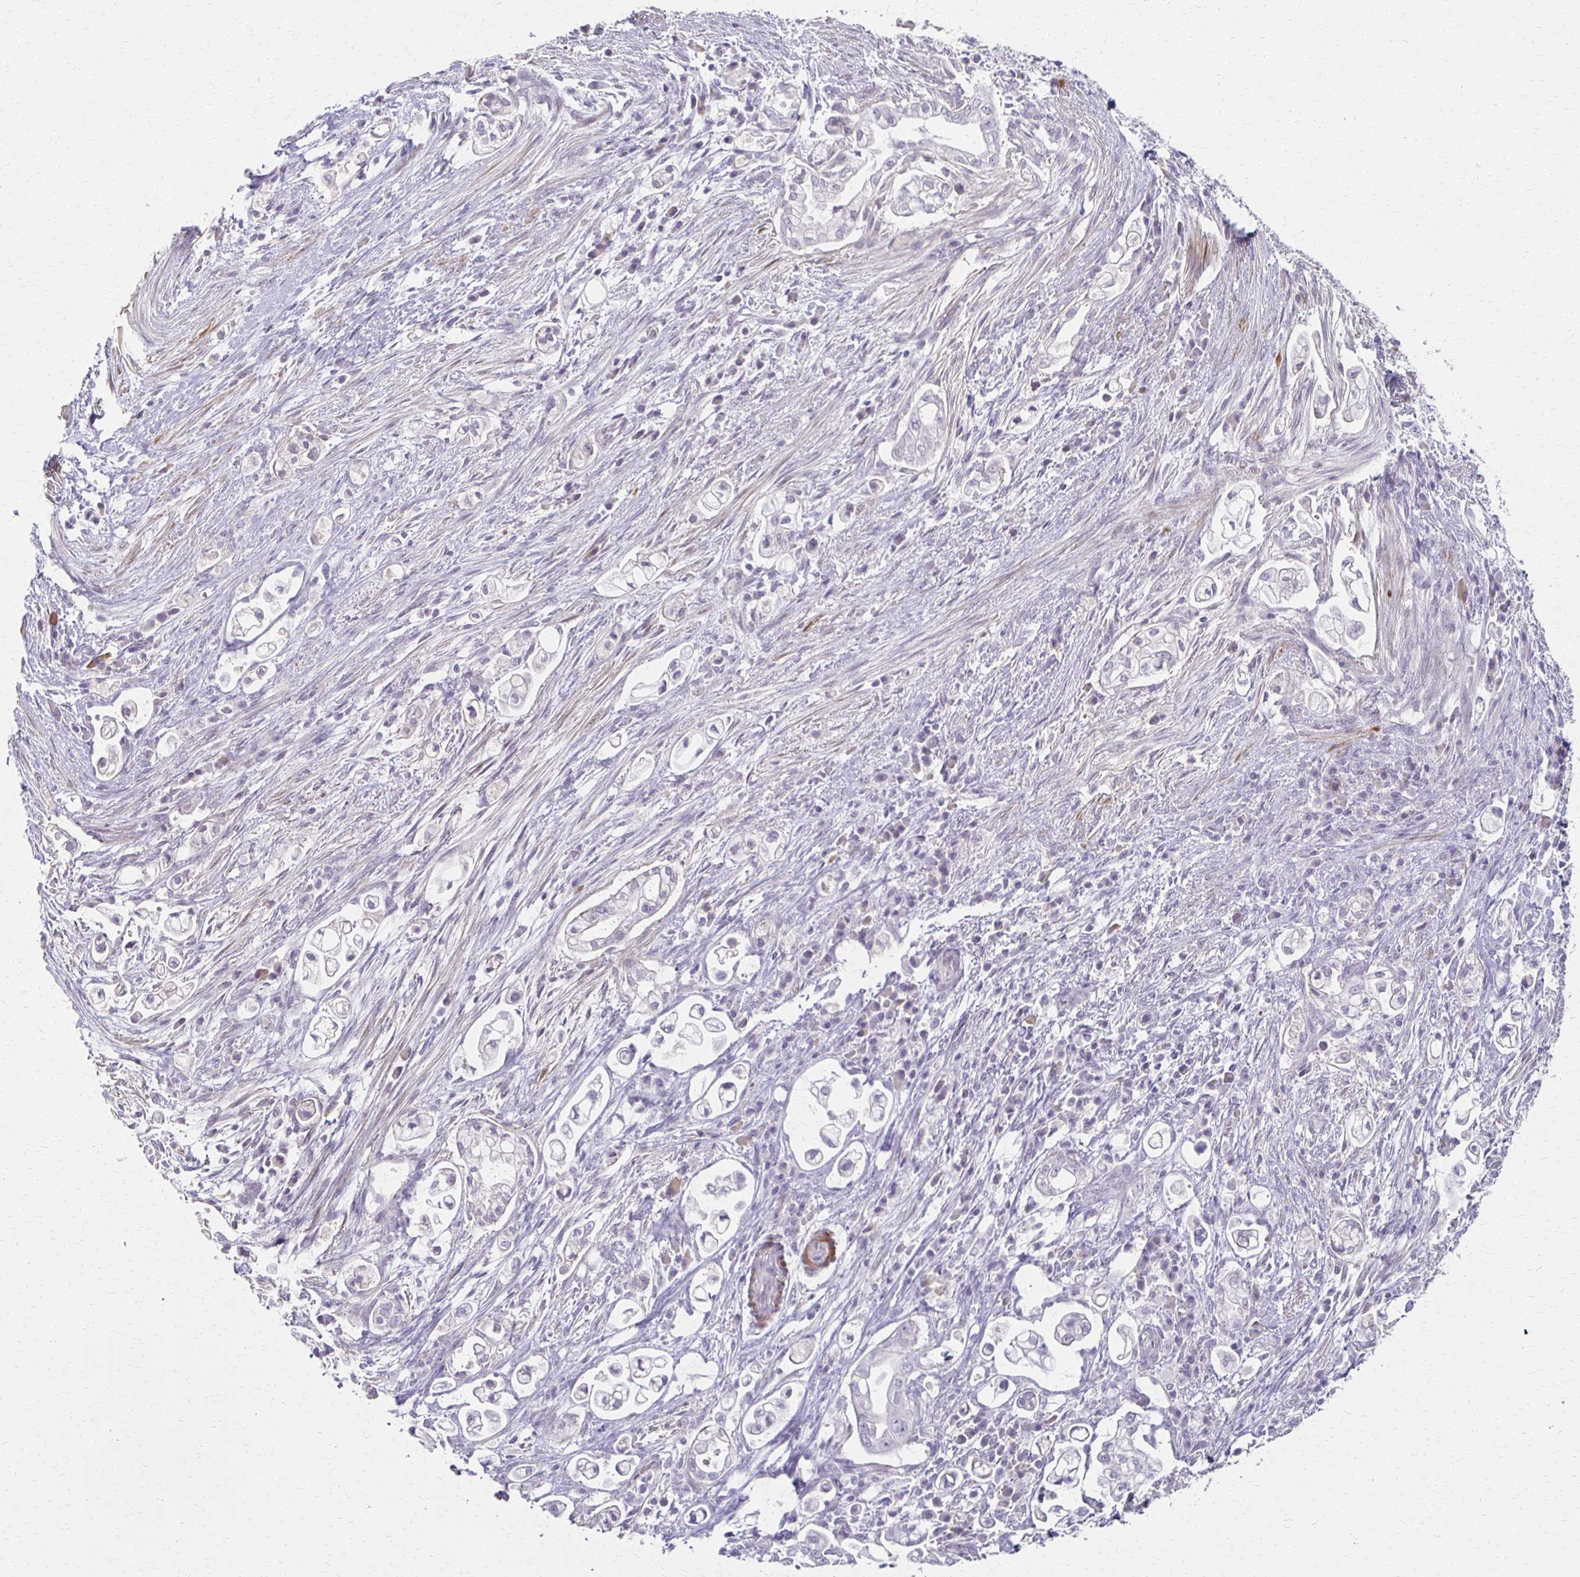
{"staining": {"intensity": "negative", "quantity": "none", "location": "none"}, "tissue": "pancreatic cancer", "cell_type": "Tumor cells", "image_type": "cancer", "snomed": [{"axis": "morphology", "description": "Adenocarcinoma, NOS"}, {"axis": "topography", "description": "Pancreas"}], "caption": "Tumor cells are negative for protein expression in human adenocarcinoma (pancreatic). (Stains: DAB (3,3'-diaminobenzidine) immunohistochemistry (IHC) with hematoxylin counter stain, Microscopy: brightfield microscopy at high magnification).", "gene": "FOXO4", "patient": {"sex": "female", "age": 69}}